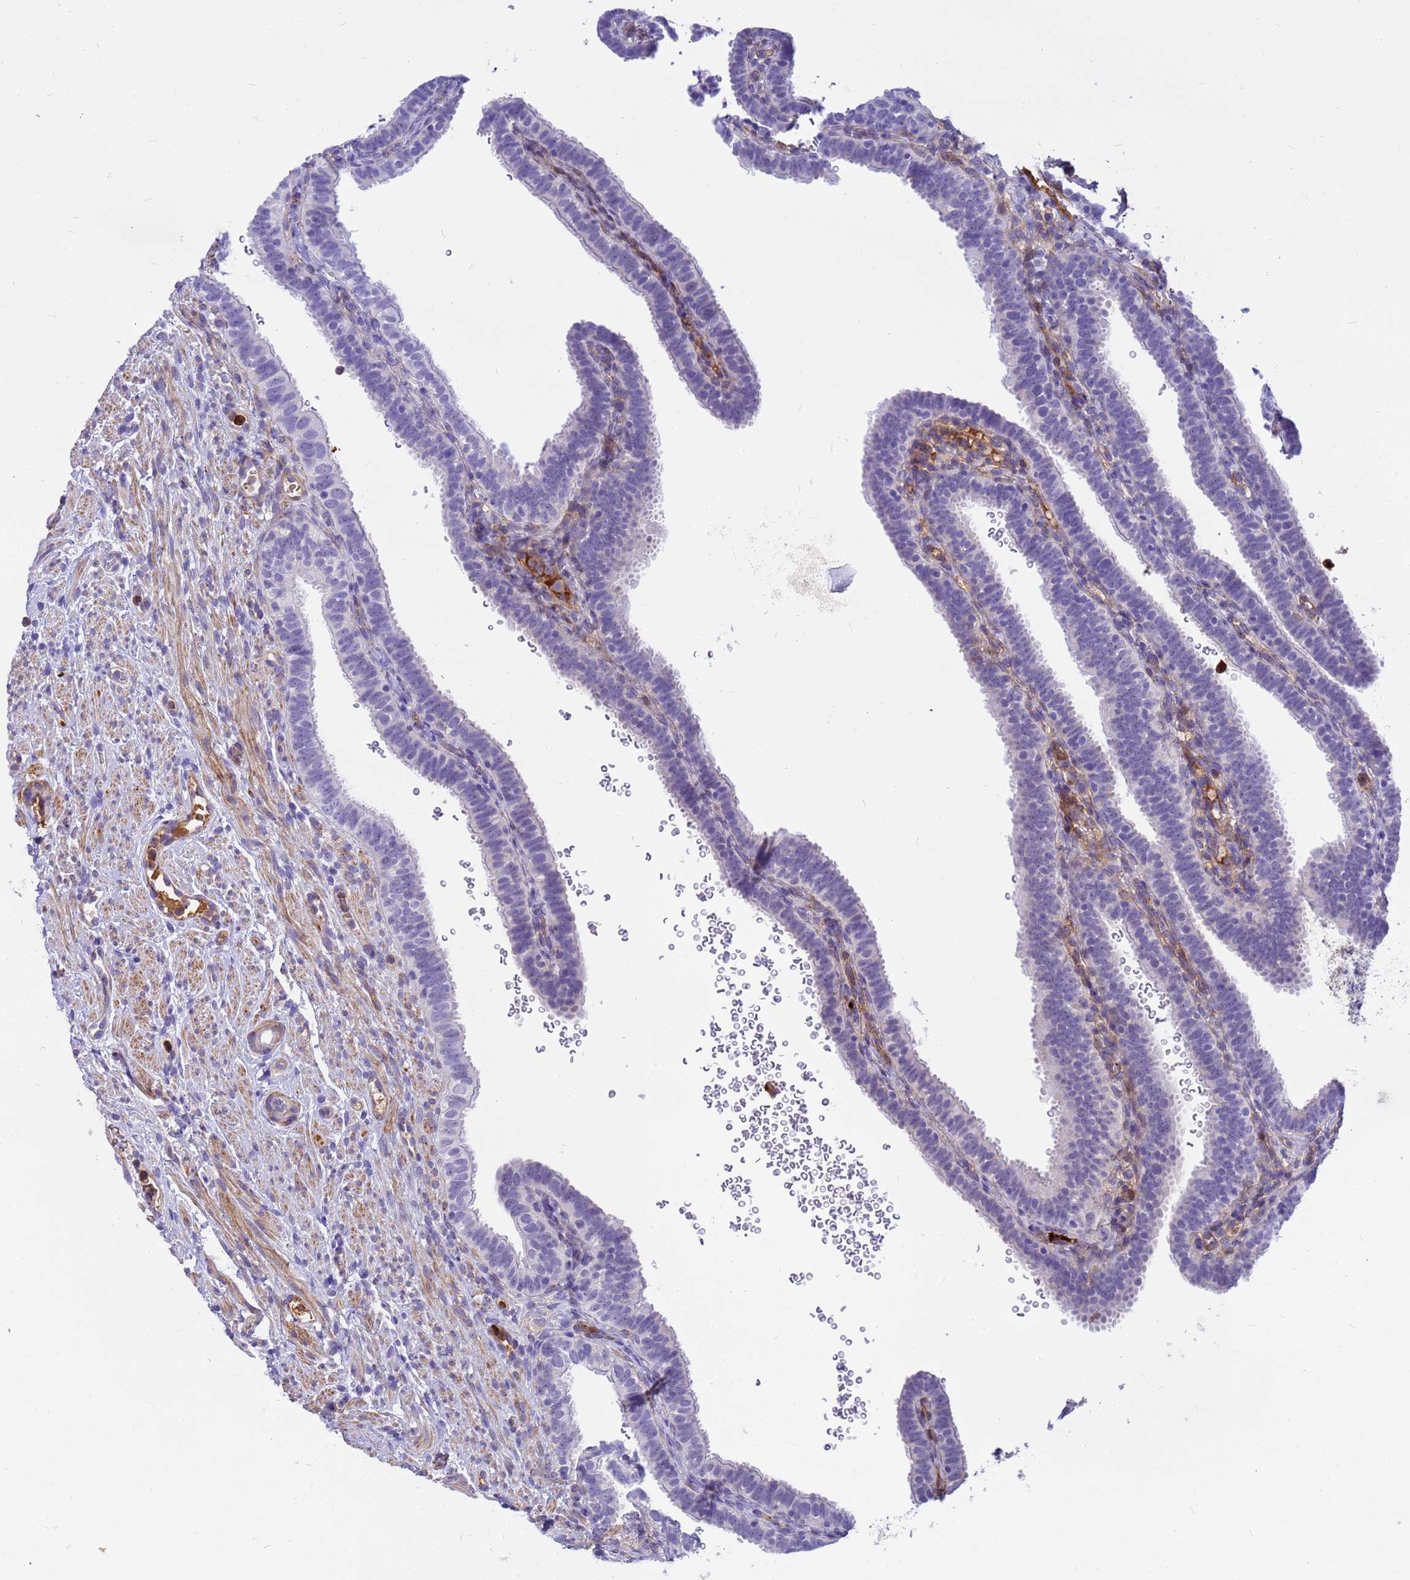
{"staining": {"intensity": "weak", "quantity": "<25%", "location": "cytoplasmic/membranous,nuclear"}, "tissue": "fallopian tube", "cell_type": "Glandular cells", "image_type": "normal", "snomed": [{"axis": "morphology", "description": "Normal tissue, NOS"}, {"axis": "topography", "description": "Fallopian tube"}], "caption": "An immunohistochemistry (IHC) photomicrograph of unremarkable fallopian tube is shown. There is no staining in glandular cells of fallopian tube.", "gene": "ORM1", "patient": {"sex": "female", "age": 41}}